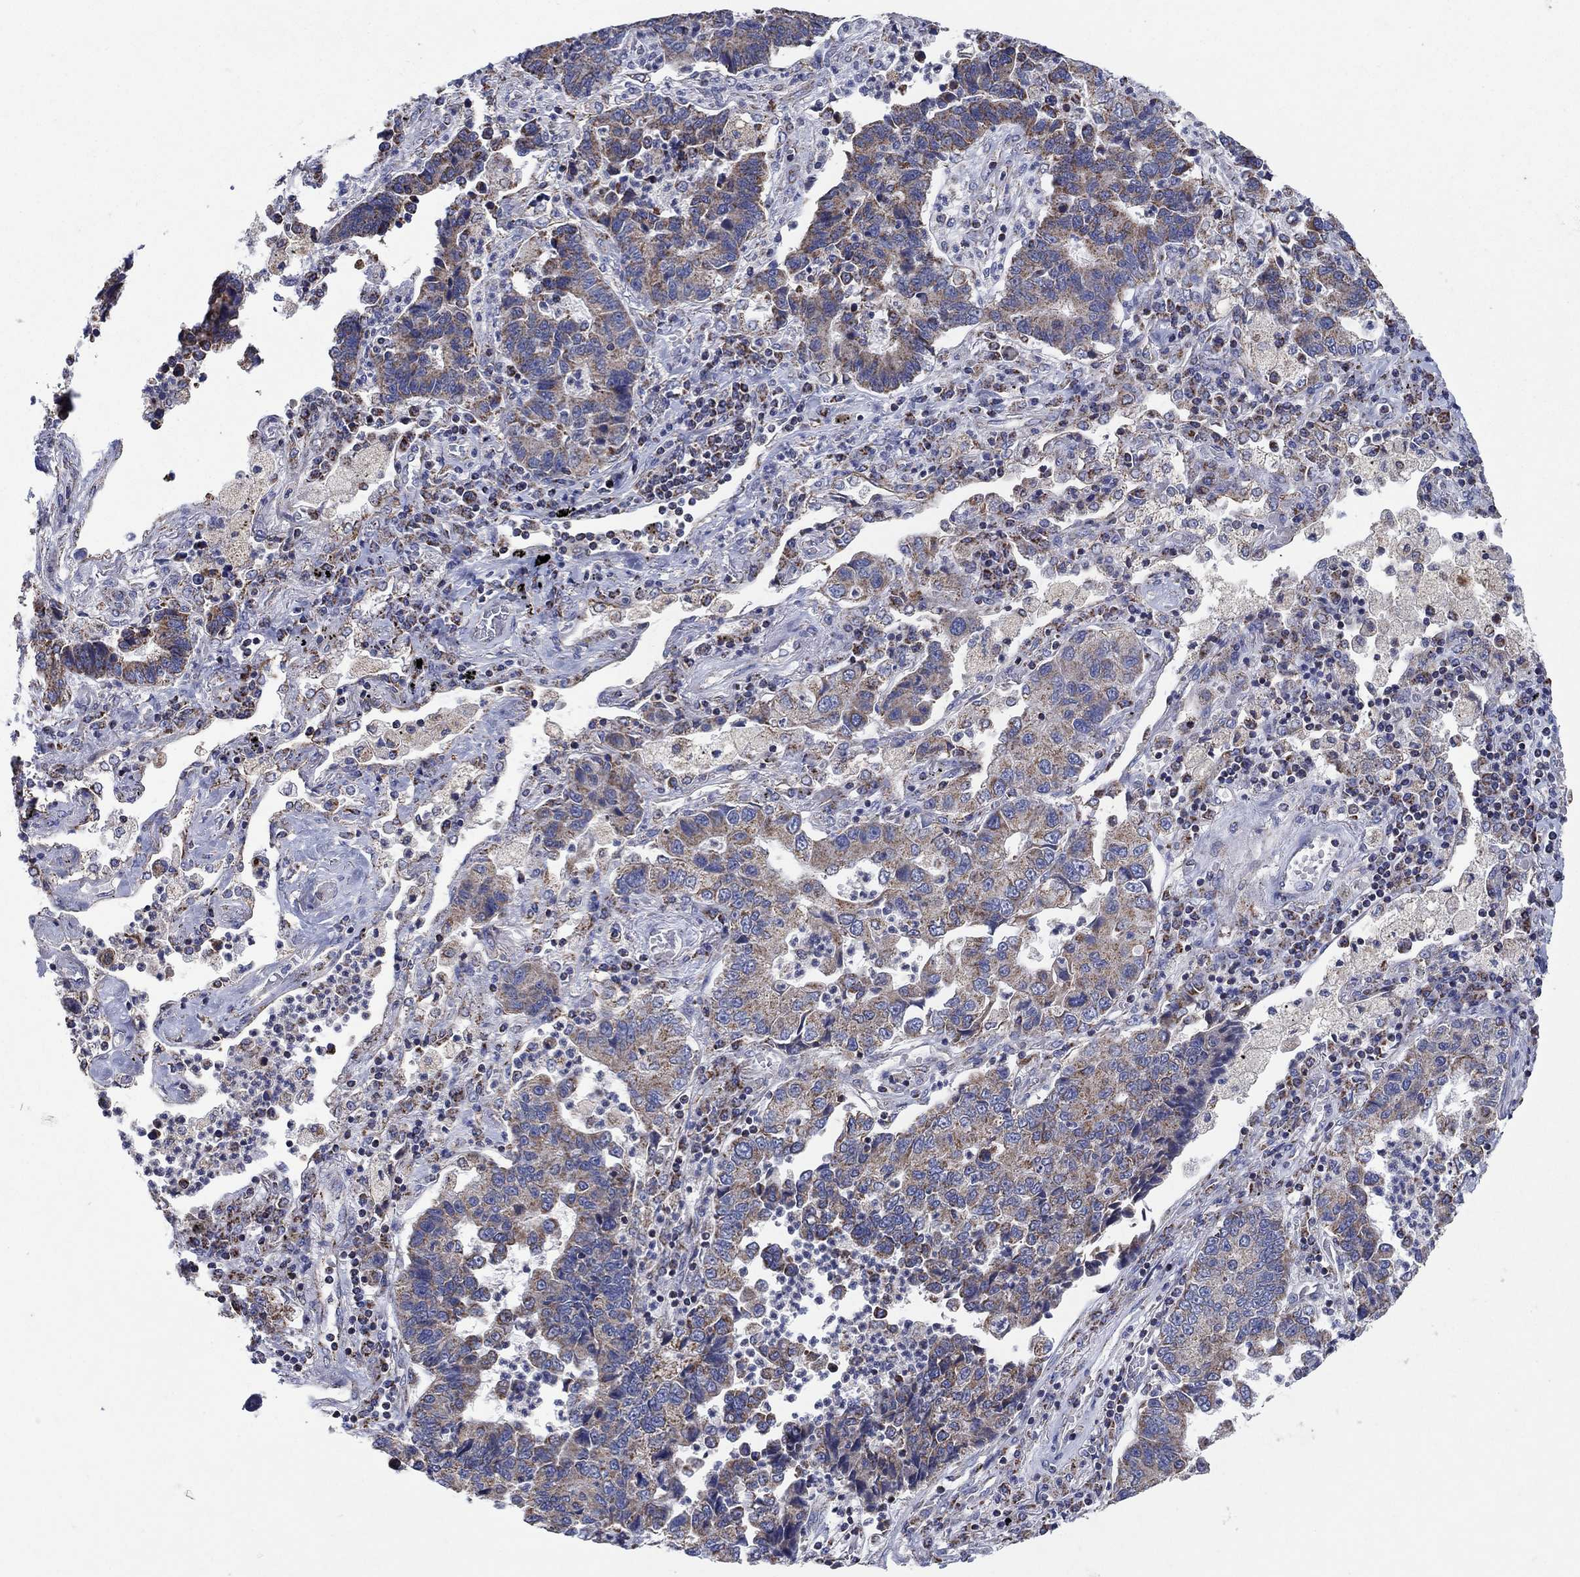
{"staining": {"intensity": "weak", "quantity": ">75%", "location": "cytoplasmic/membranous"}, "tissue": "lung cancer", "cell_type": "Tumor cells", "image_type": "cancer", "snomed": [{"axis": "morphology", "description": "Adenocarcinoma, NOS"}, {"axis": "topography", "description": "Lung"}], "caption": "High-magnification brightfield microscopy of lung cancer (adenocarcinoma) stained with DAB (3,3'-diaminobenzidine) (brown) and counterstained with hematoxylin (blue). tumor cells exhibit weak cytoplasmic/membranous expression is present in about>75% of cells. (DAB (3,3'-diaminobenzidine) IHC, brown staining for protein, blue staining for nuclei).", "gene": "C9orf85", "patient": {"sex": "female", "age": 57}}